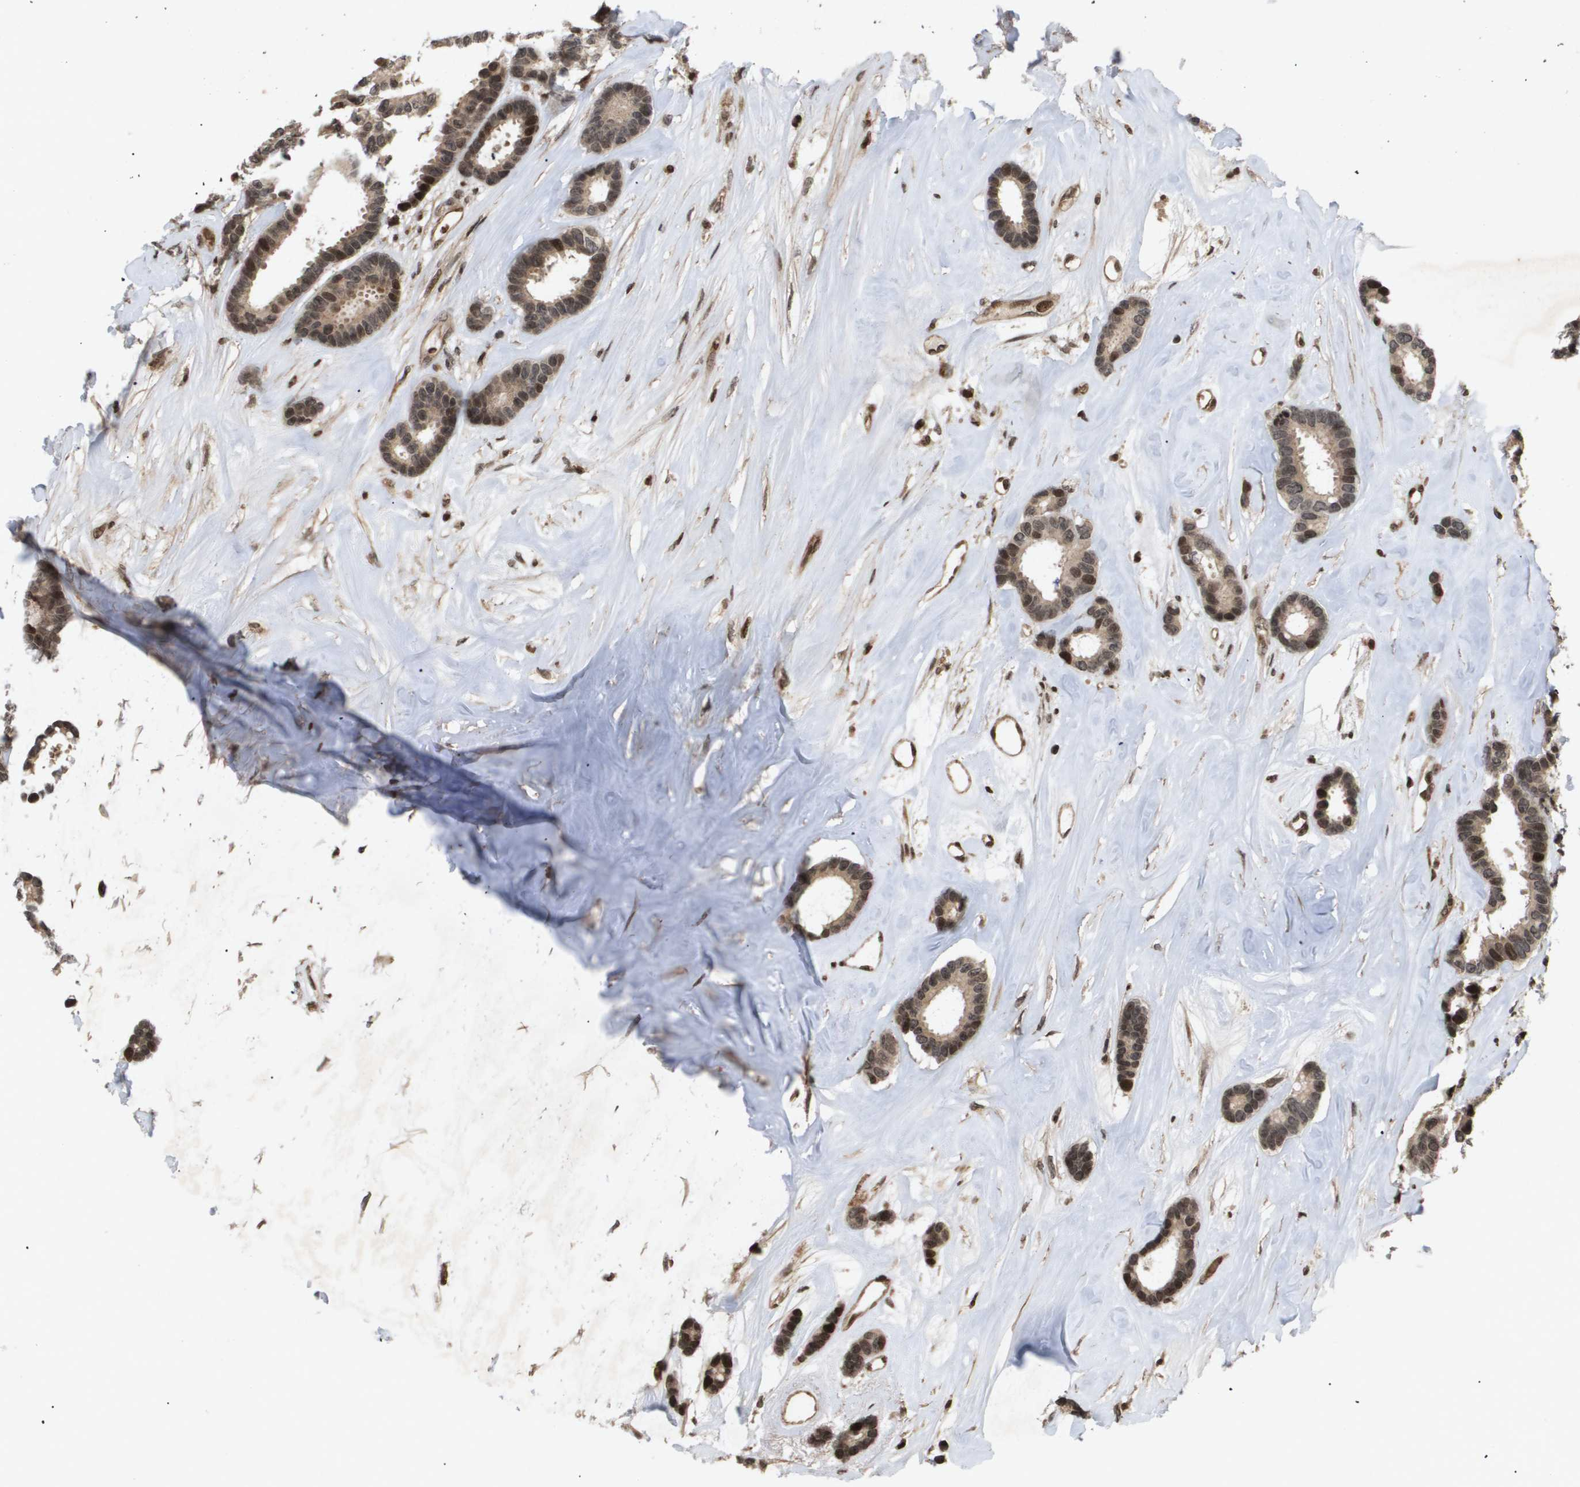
{"staining": {"intensity": "moderate", "quantity": ">75%", "location": "cytoplasmic/membranous,nuclear"}, "tissue": "breast cancer", "cell_type": "Tumor cells", "image_type": "cancer", "snomed": [{"axis": "morphology", "description": "Duct carcinoma"}, {"axis": "topography", "description": "Breast"}], "caption": "Immunohistochemistry micrograph of breast invasive ductal carcinoma stained for a protein (brown), which displays medium levels of moderate cytoplasmic/membranous and nuclear expression in about >75% of tumor cells.", "gene": "HSPA6", "patient": {"sex": "female", "age": 87}}